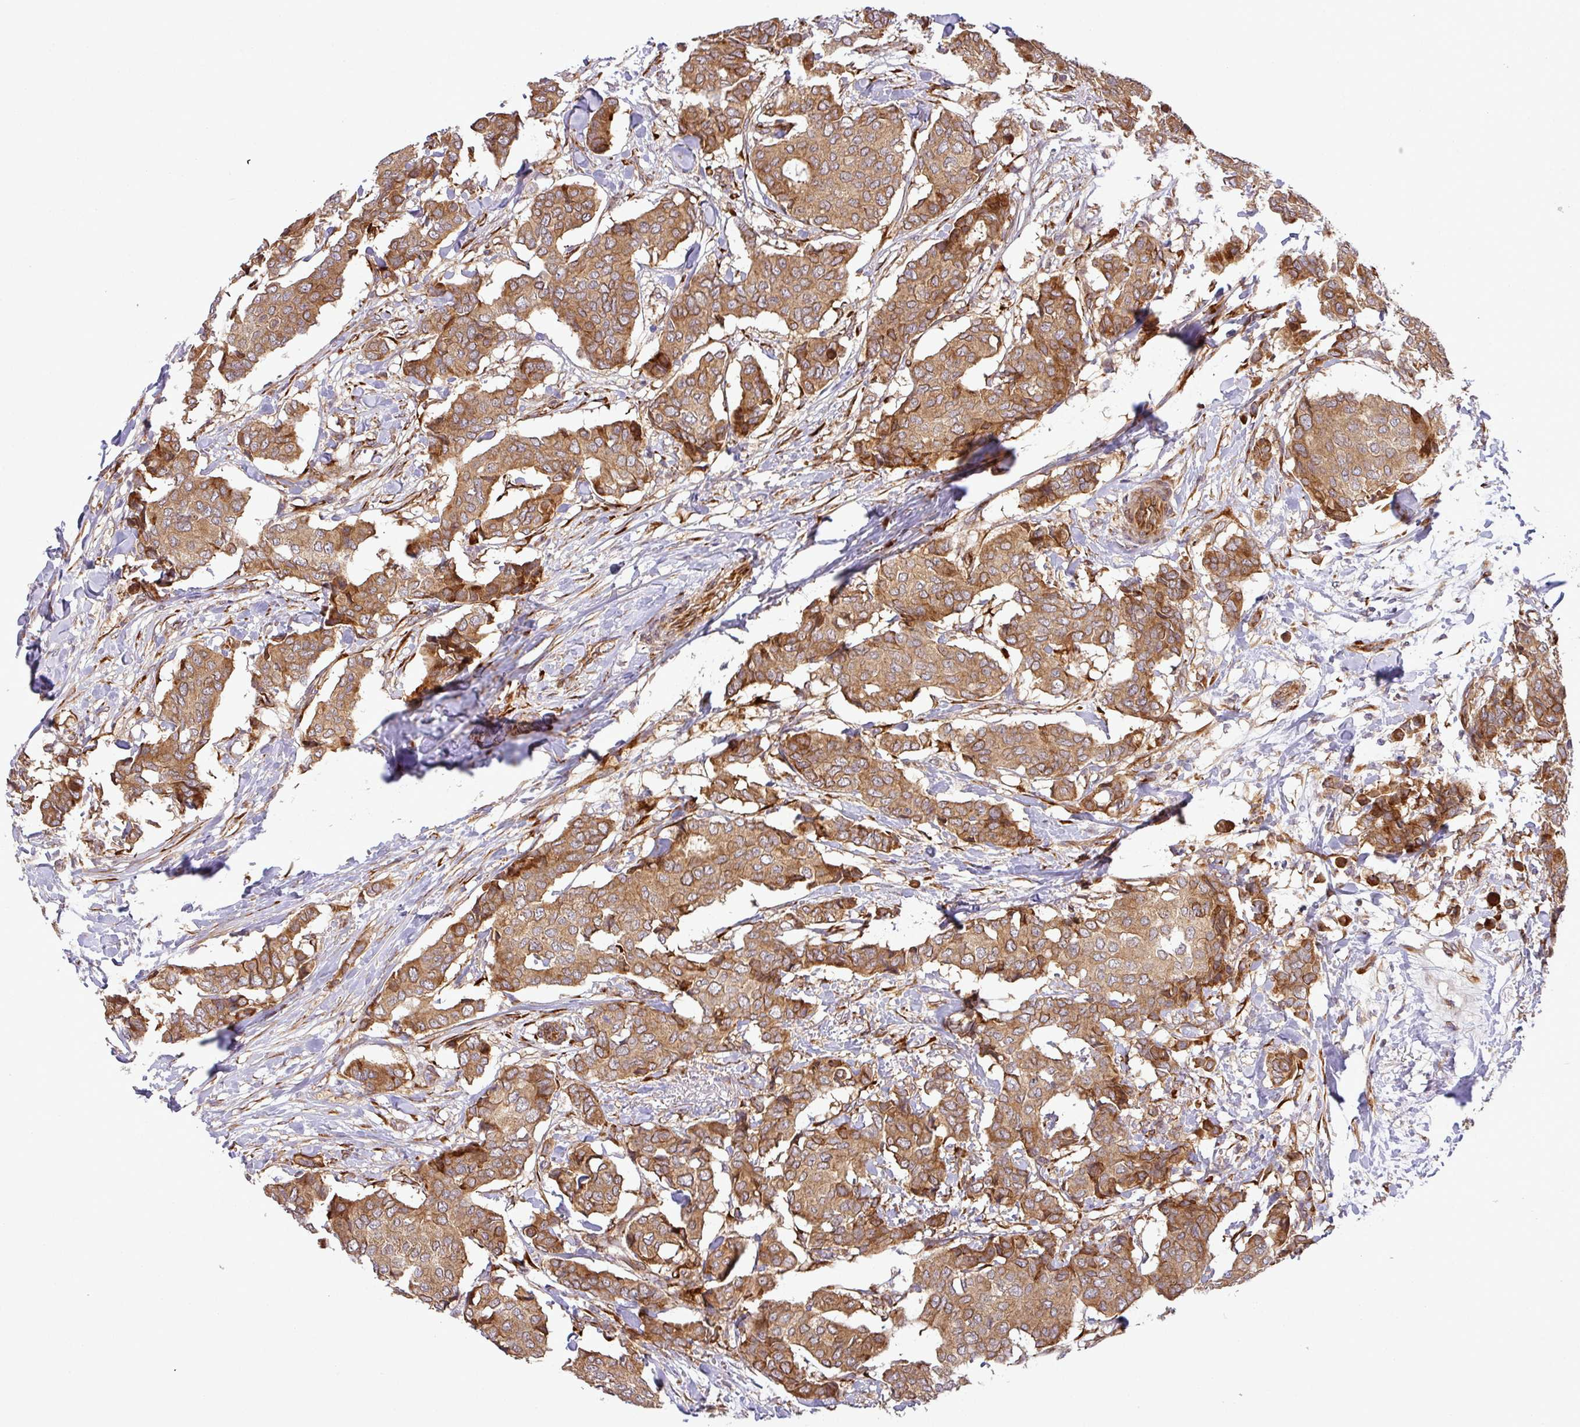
{"staining": {"intensity": "moderate", "quantity": ">75%", "location": "cytoplasmic/membranous"}, "tissue": "breast cancer", "cell_type": "Tumor cells", "image_type": "cancer", "snomed": [{"axis": "morphology", "description": "Duct carcinoma"}, {"axis": "topography", "description": "Breast"}], "caption": "Protein staining of infiltrating ductal carcinoma (breast) tissue shows moderate cytoplasmic/membranous staining in approximately >75% of tumor cells.", "gene": "ART1", "patient": {"sex": "female", "age": 75}}